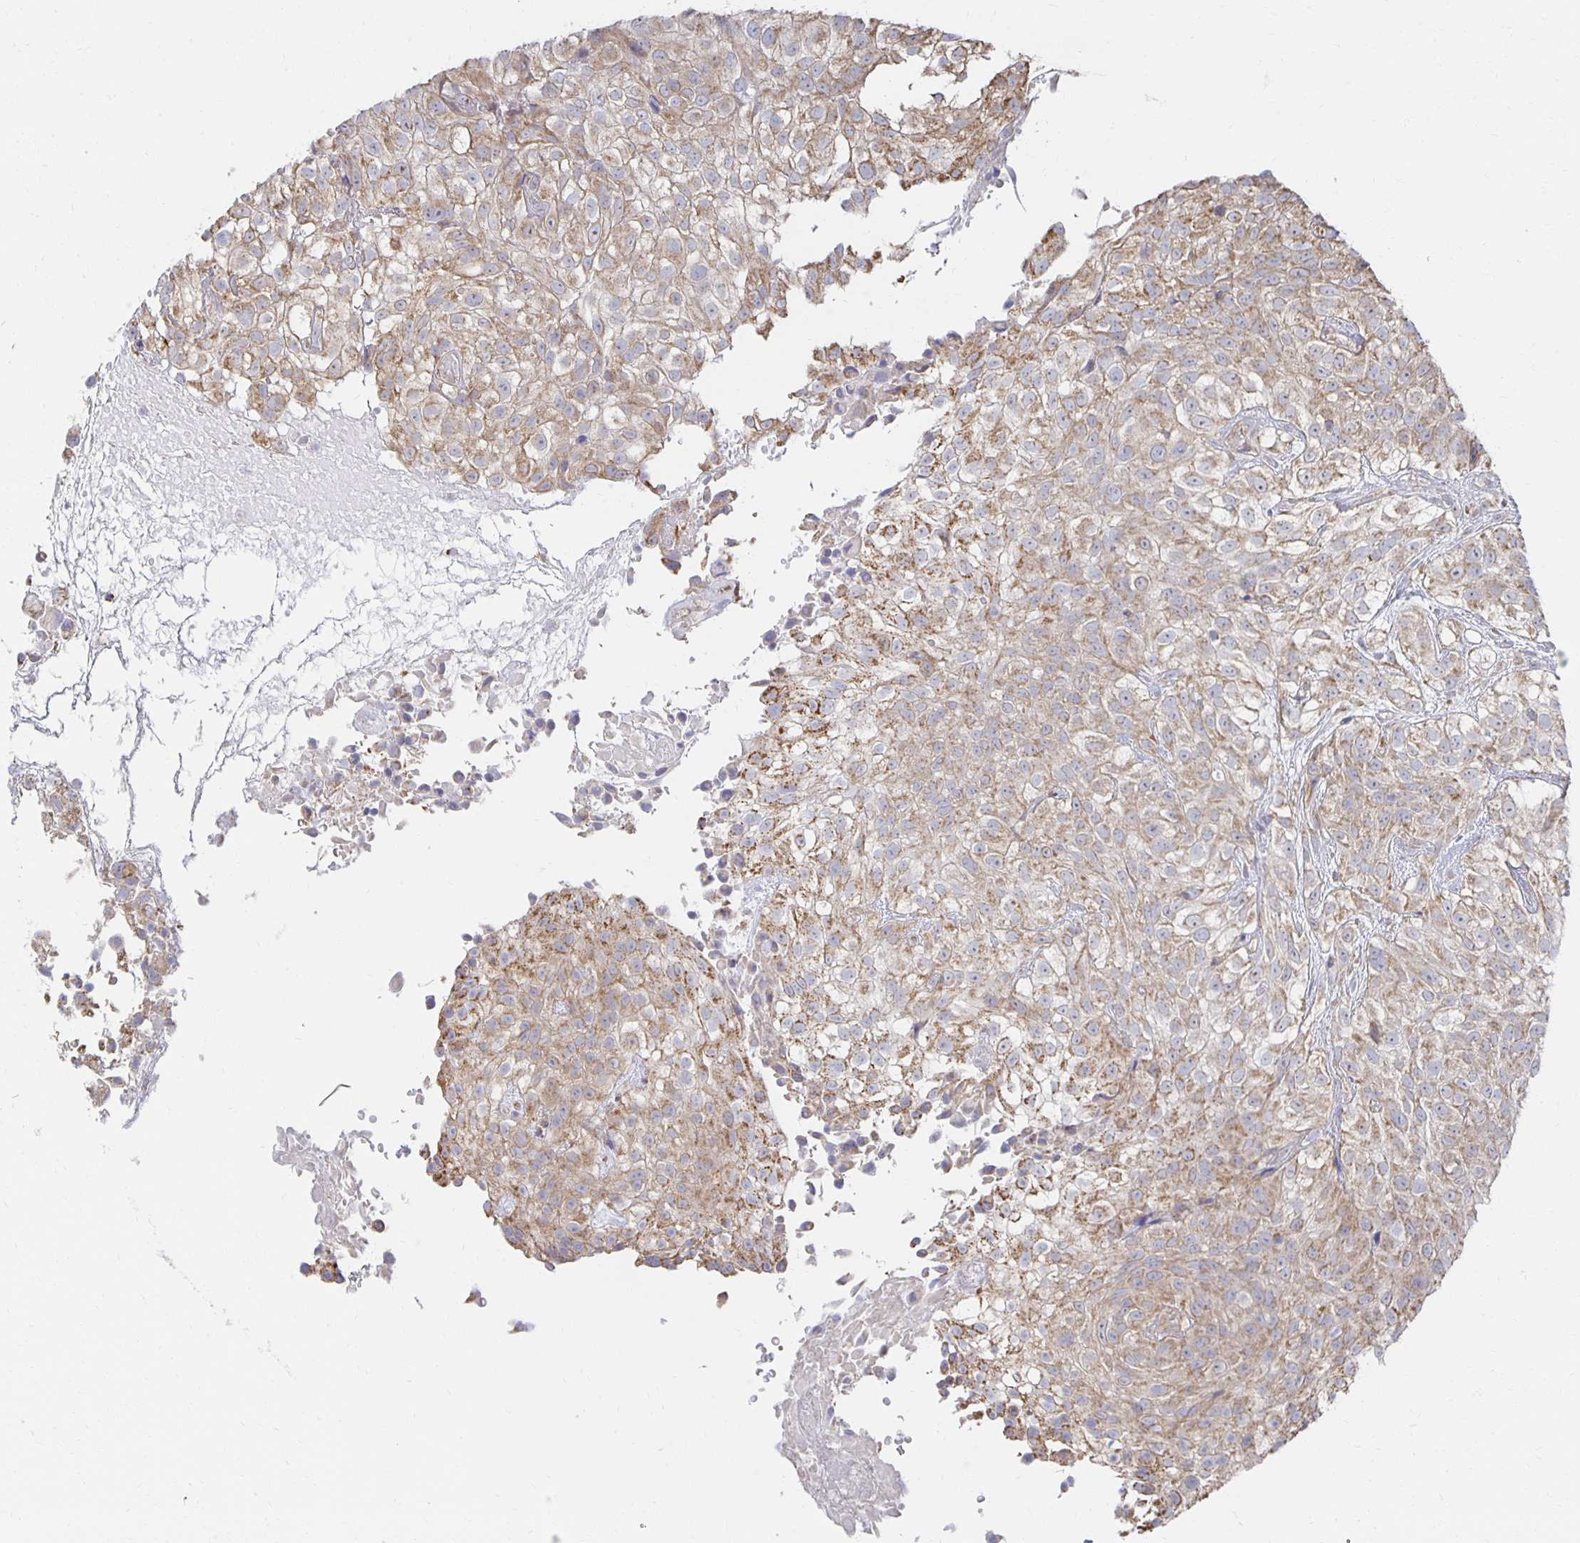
{"staining": {"intensity": "weak", "quantity": "25%-75%", "location": "cytoplasmic/membranous"}, "tissue": "urothelial cancer", "cell_type": "Tumor cells", "image_type": "cancer", "snomed": [{"axis": "morphology", "description": "Urothelial carcinoma, High grade"}, {"axis": "topography", "description": "Urinary bladder"}], "caption": "High-grade urothelial carcinoma was stained to show a protein in brown. There is low levels of weak cytoplasmic/membranous expression in about 25%-75% of tumor cells.", "gene": "NKX2-8", "patient": {"sex": "male", "age": 56}}